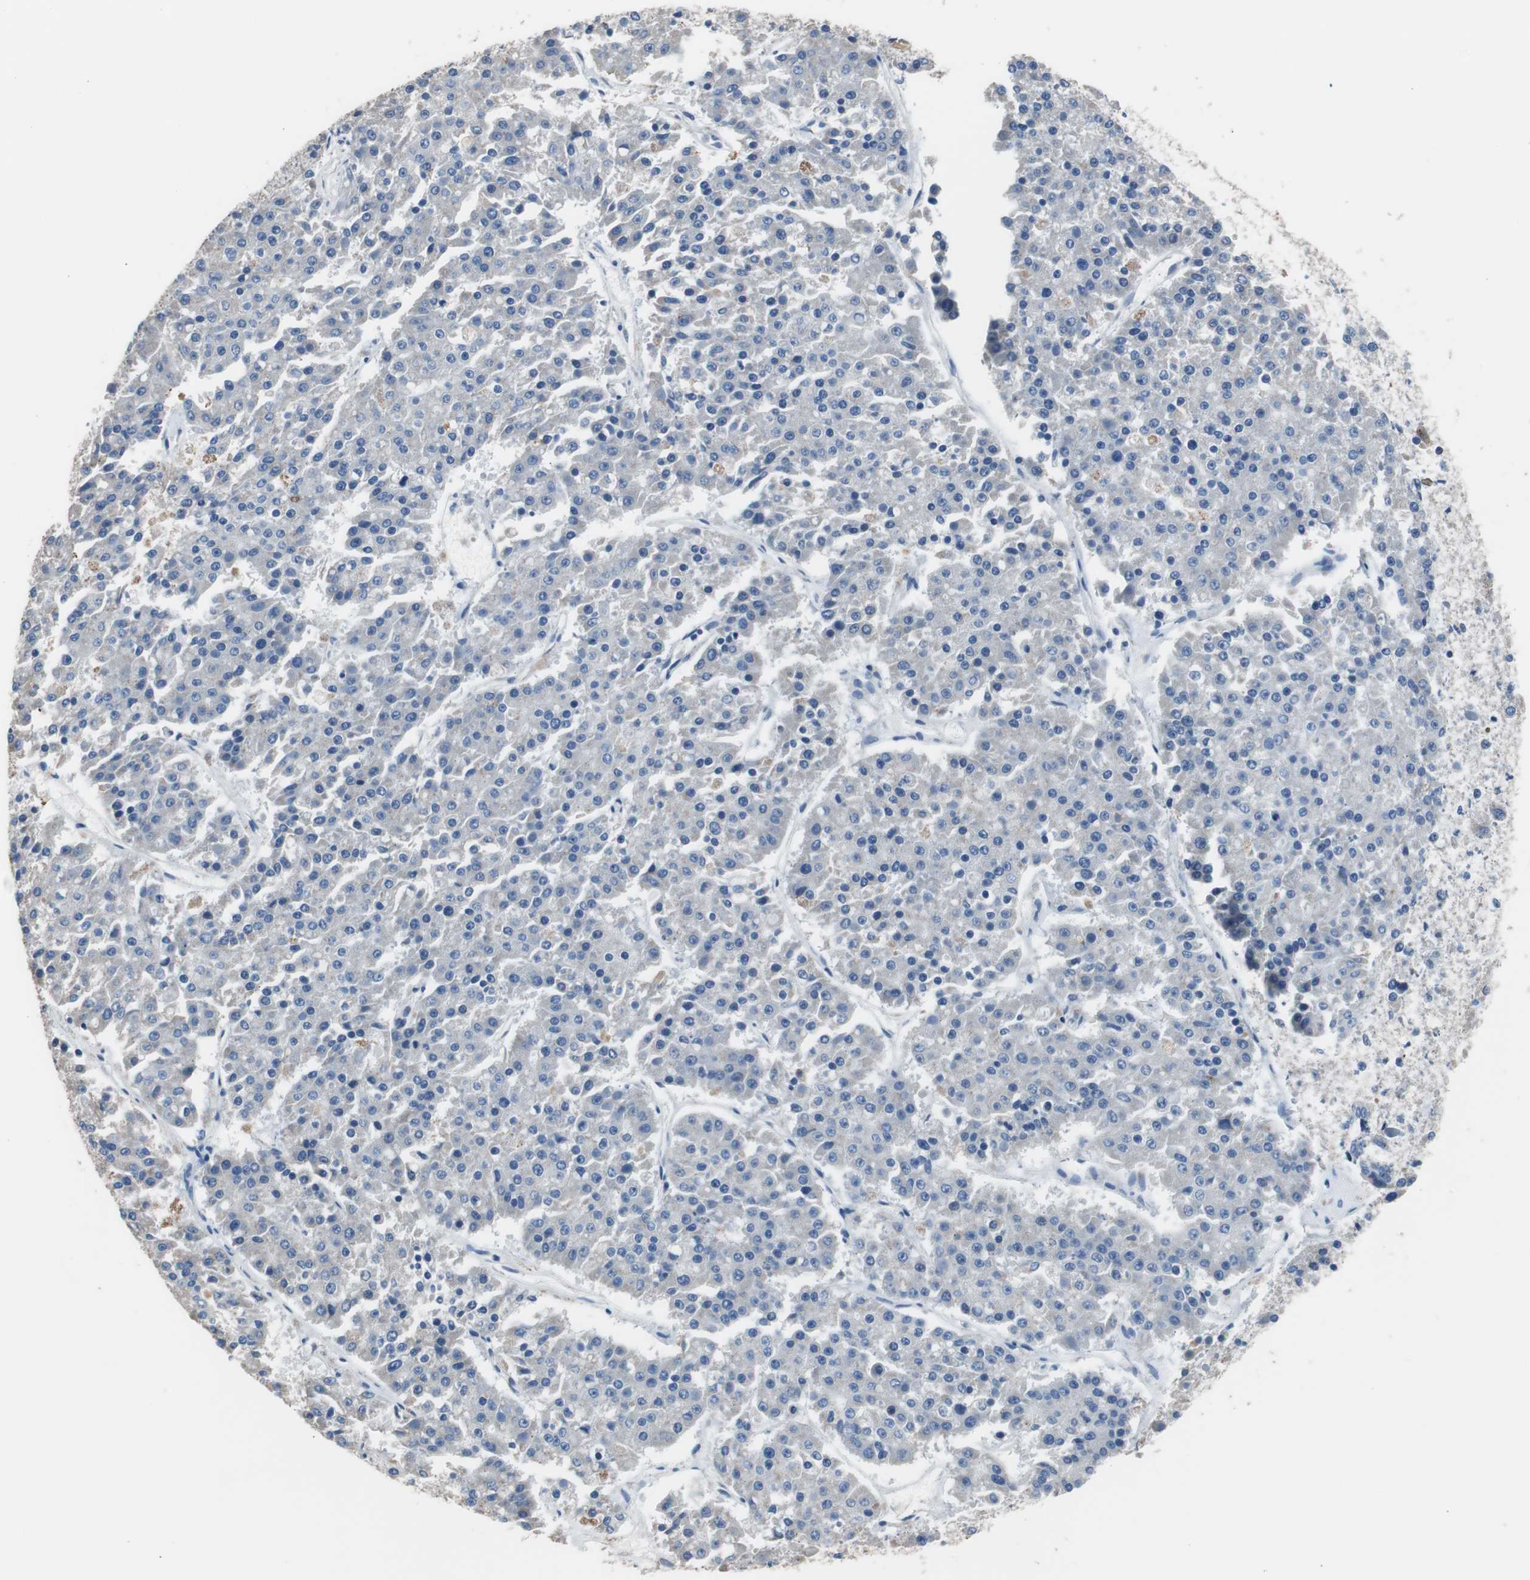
{"staining": {"intensity": "negative", "quantity": "none", "location": "none"}, "tissue": "pancreatic cancer", "cell_type": "Tumor cells", "image_type": "cancer", "snomed": [{"axis": "morphology", "description": "Adenocarcinoma, NOS"}, {"axis": "topography", "description": "Pancreas"}], "caption": "There is no significant positivity in tumor cells of pancreatic adenocarcinoma.", "gene": "FCGR2B", "patient": {"sex": "male", "age": 50}}